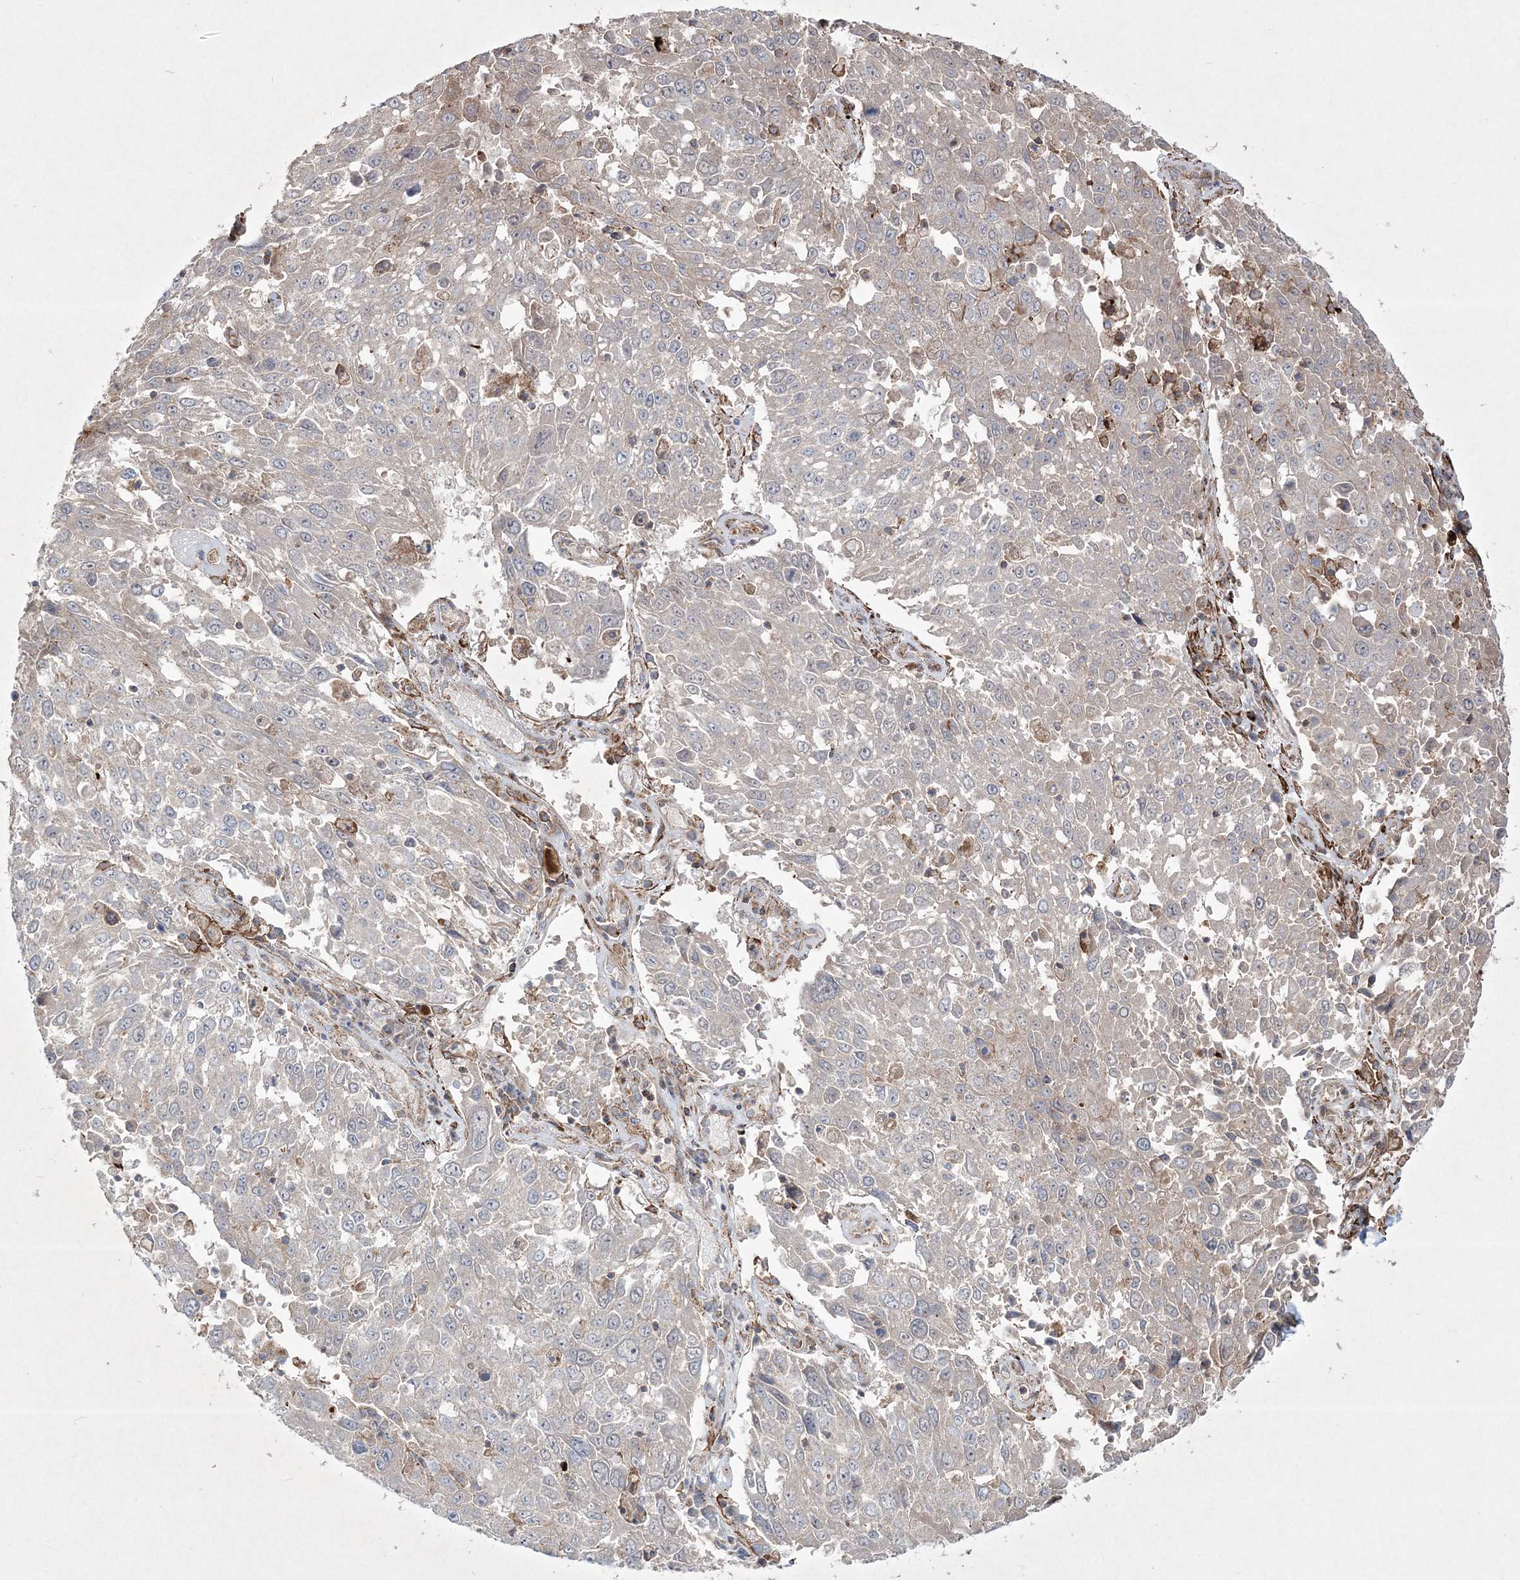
{"staining": {"intensity": "negative", "quantity": "none", "location": "none"}, "tissue": "lung cancer", "cell_type": "Tumor cells", "image_type": "cancer", "snomed": [{"axis": "morphology", "description": "Squamous cell carcinoma, NOS"}, {"axis": "topography", "description": "Lung"}], "caption": "Tumor cells are negative for protein expression in human lung cancer.", "gene": "RICTOR", "patient": {"sex": "male", "age": 65}}